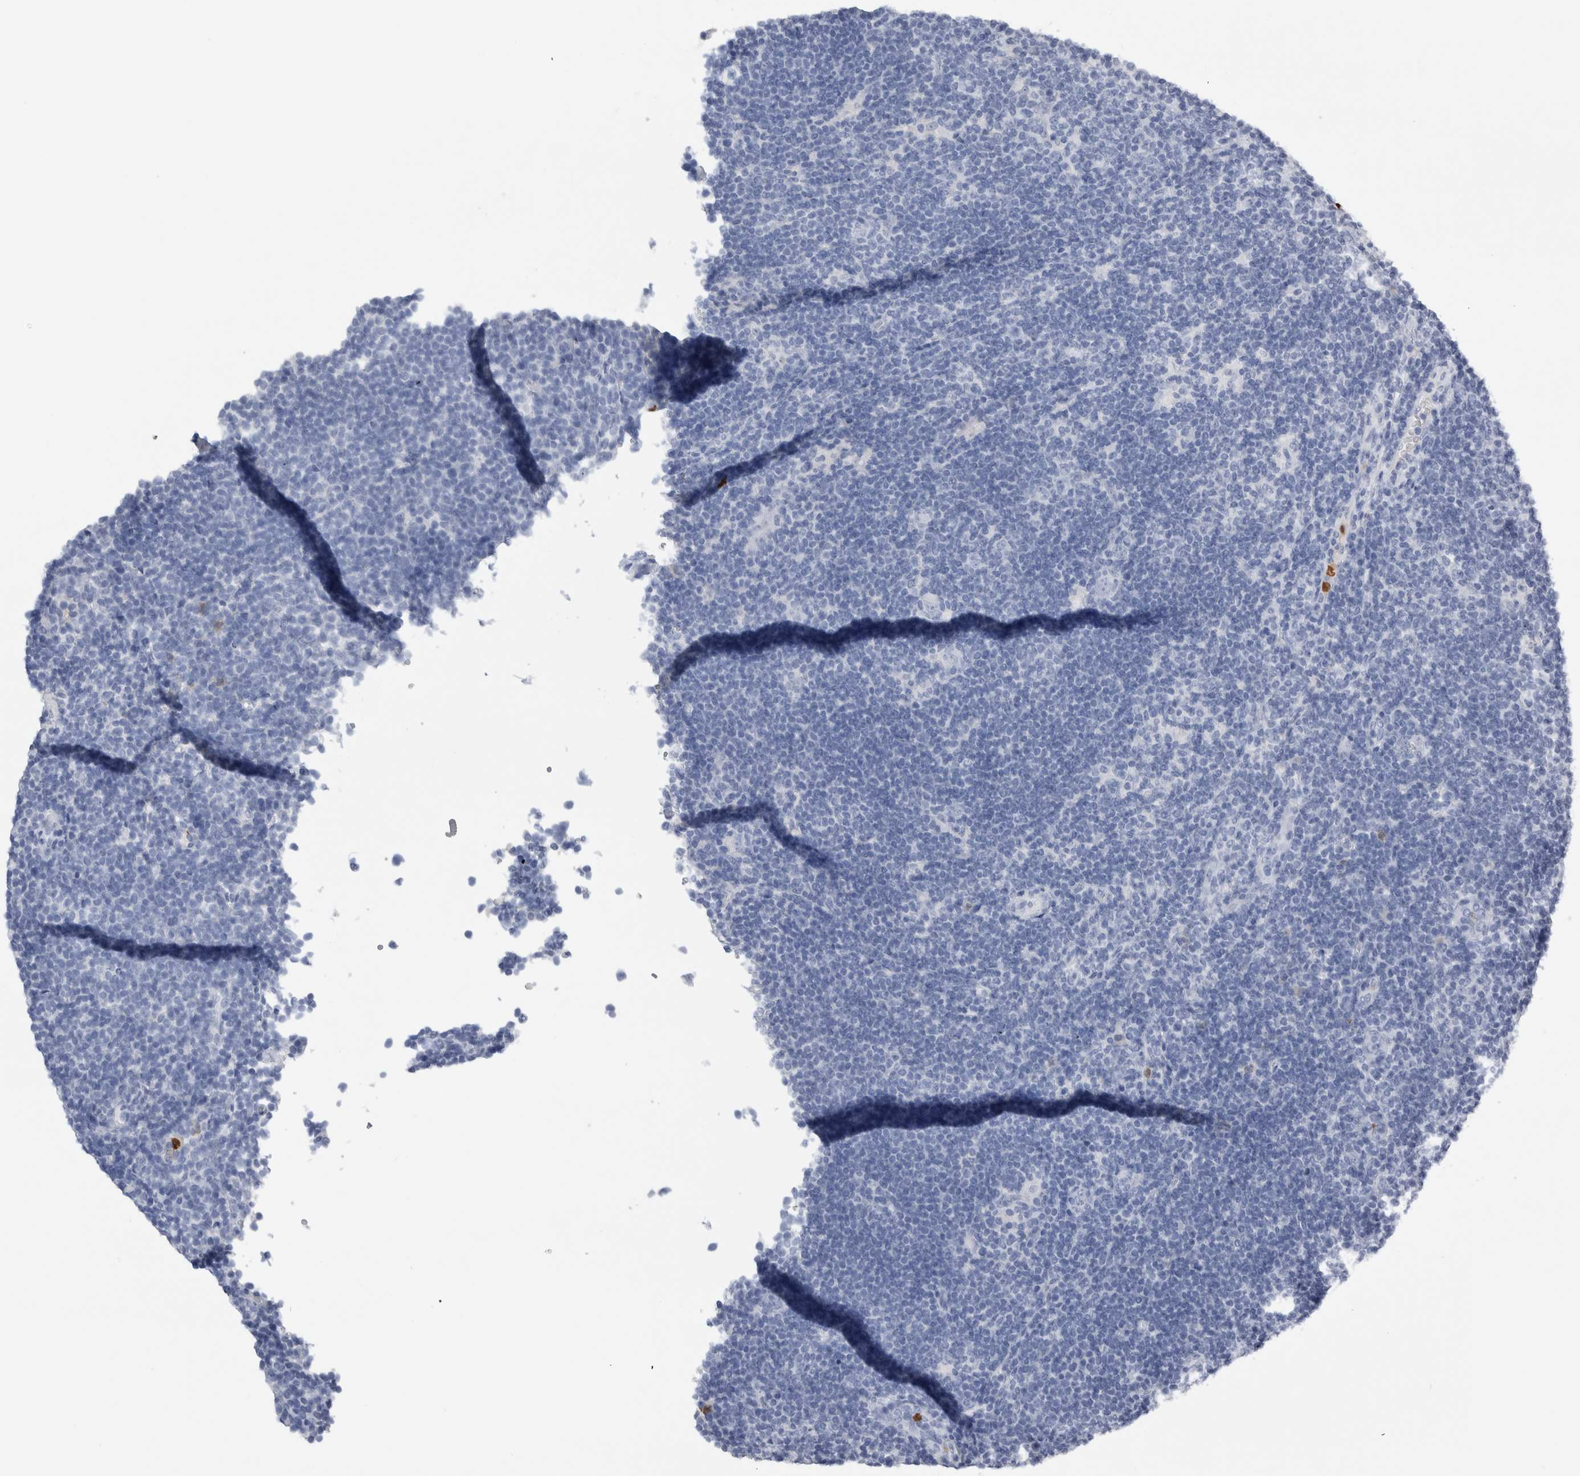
{"staining": {"intensity": "negative", "quantity": "none", "location": "none"}, "tissue": "lymphoma", "cell_type": "Tumor cells", "image_type": "cancer", "snomed": [{"axis": "morphology", "description": "Hodgkin's disease, NOS"}, {"axis": "topography", "description": "Lymph node"}], "caption": "Immunohistochemistry micrograph of neoplastic tissue: lymphoma stained with DAB demonstrates no significant protein staining in tumor cells. The staining was performed using DAB (3,3'-diaminobenzidine) to visualize the protein expression in brown, while the nuclei were stained in blue with hematoxylin (Magnification: 20x).", "gene": "S100A12", "patient": {"sex": "female", "age": 57}}